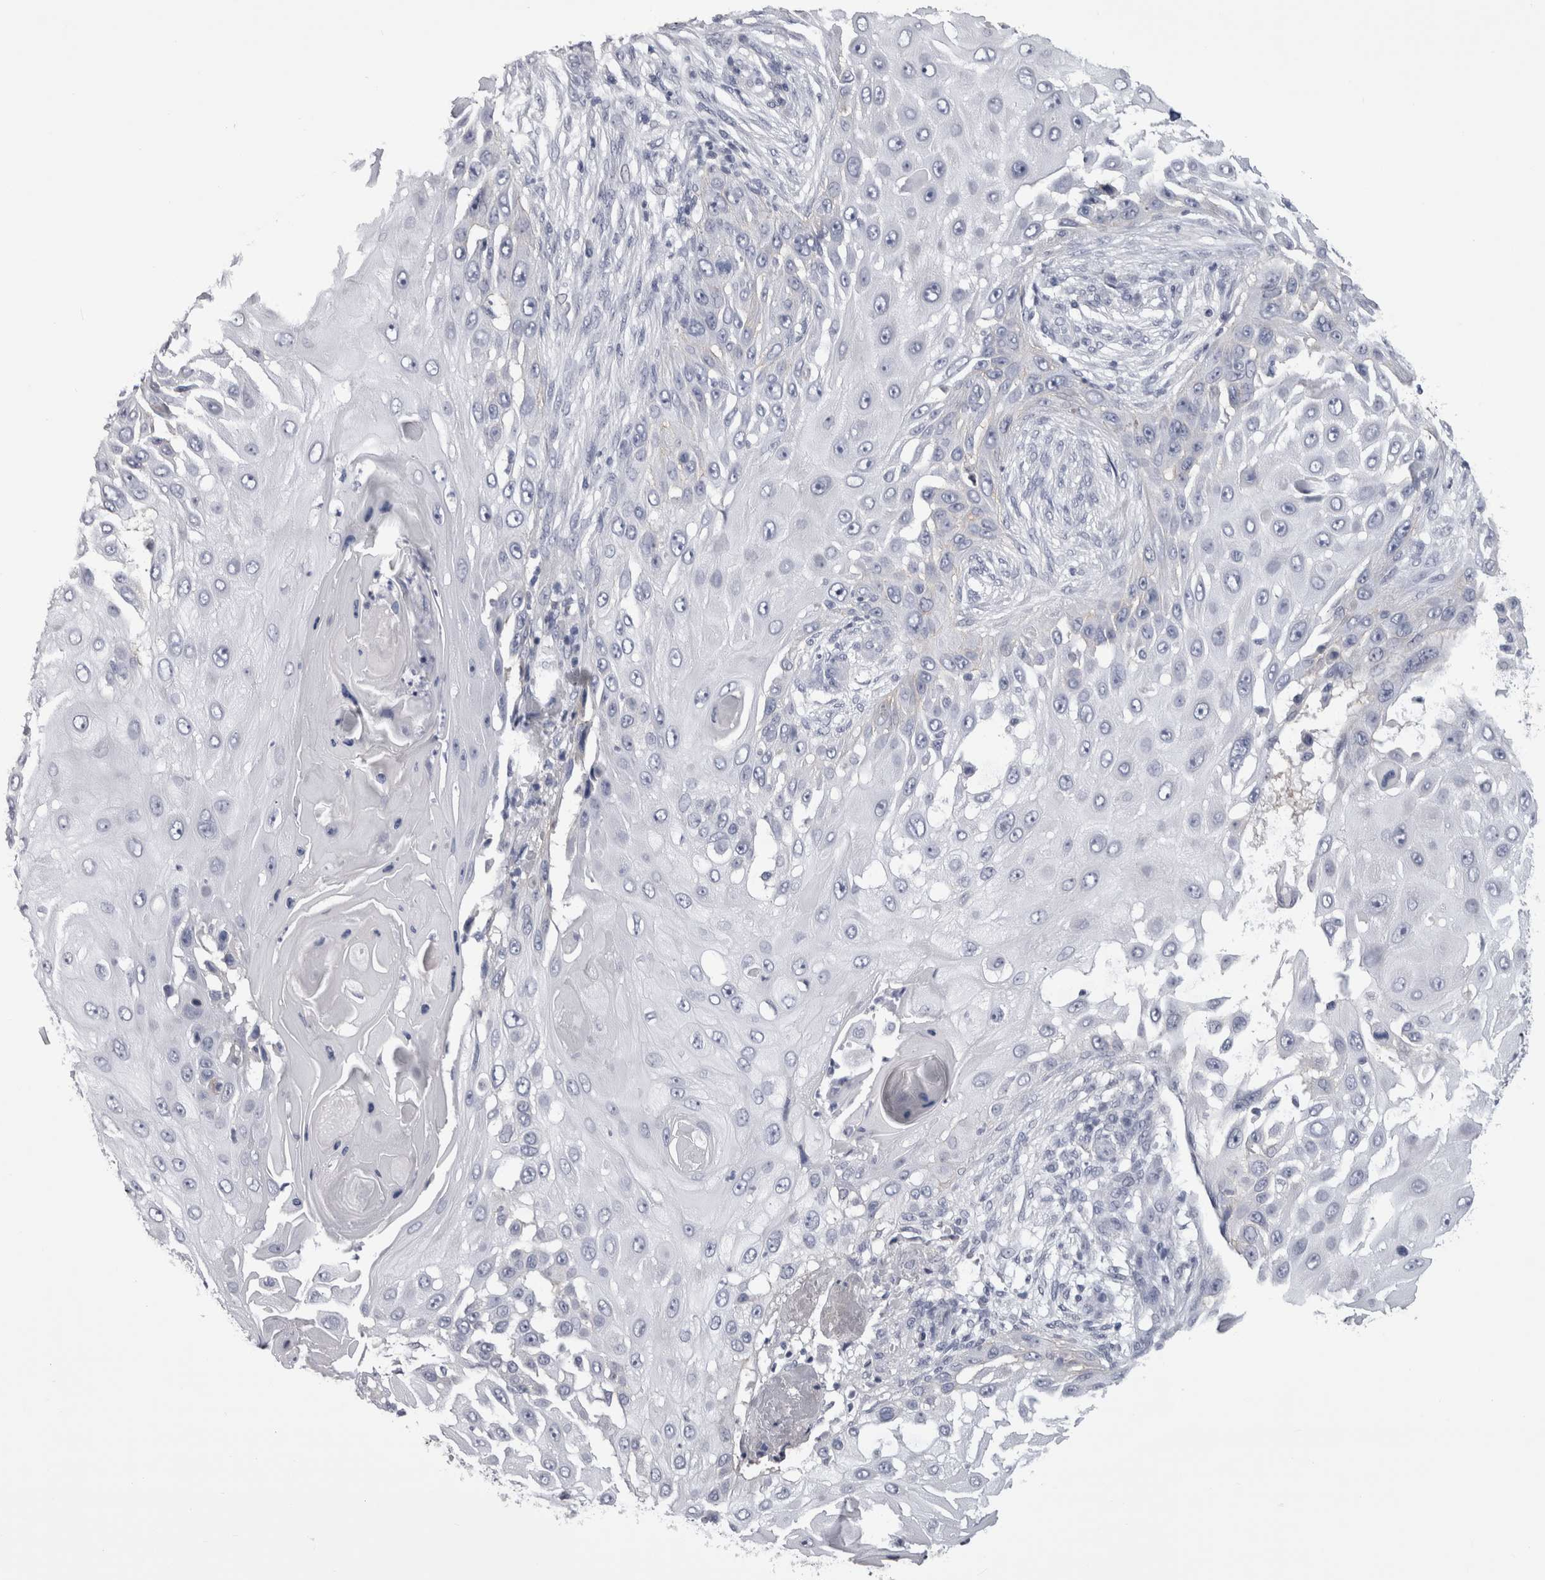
{"staining": {"intensity": "negative", "quantity": "none", "location": "none"}, "tissue": "skin cancer", "cell_type": "Tumor cells", "image_type": "cancer", "snomed": [{"axis": "morphology", "description": "Squamous cell carcinoma, NOS"}, {"axis": "topography", "description": "Skin"}], "caption": "Human skin squamous cell carcinoma stained for a protein using immunohistochemistry (IHC) exhibits no positivity in tumor cells.", "gene": "AFMID", "patient": {"sex": "female", "age": 44}}